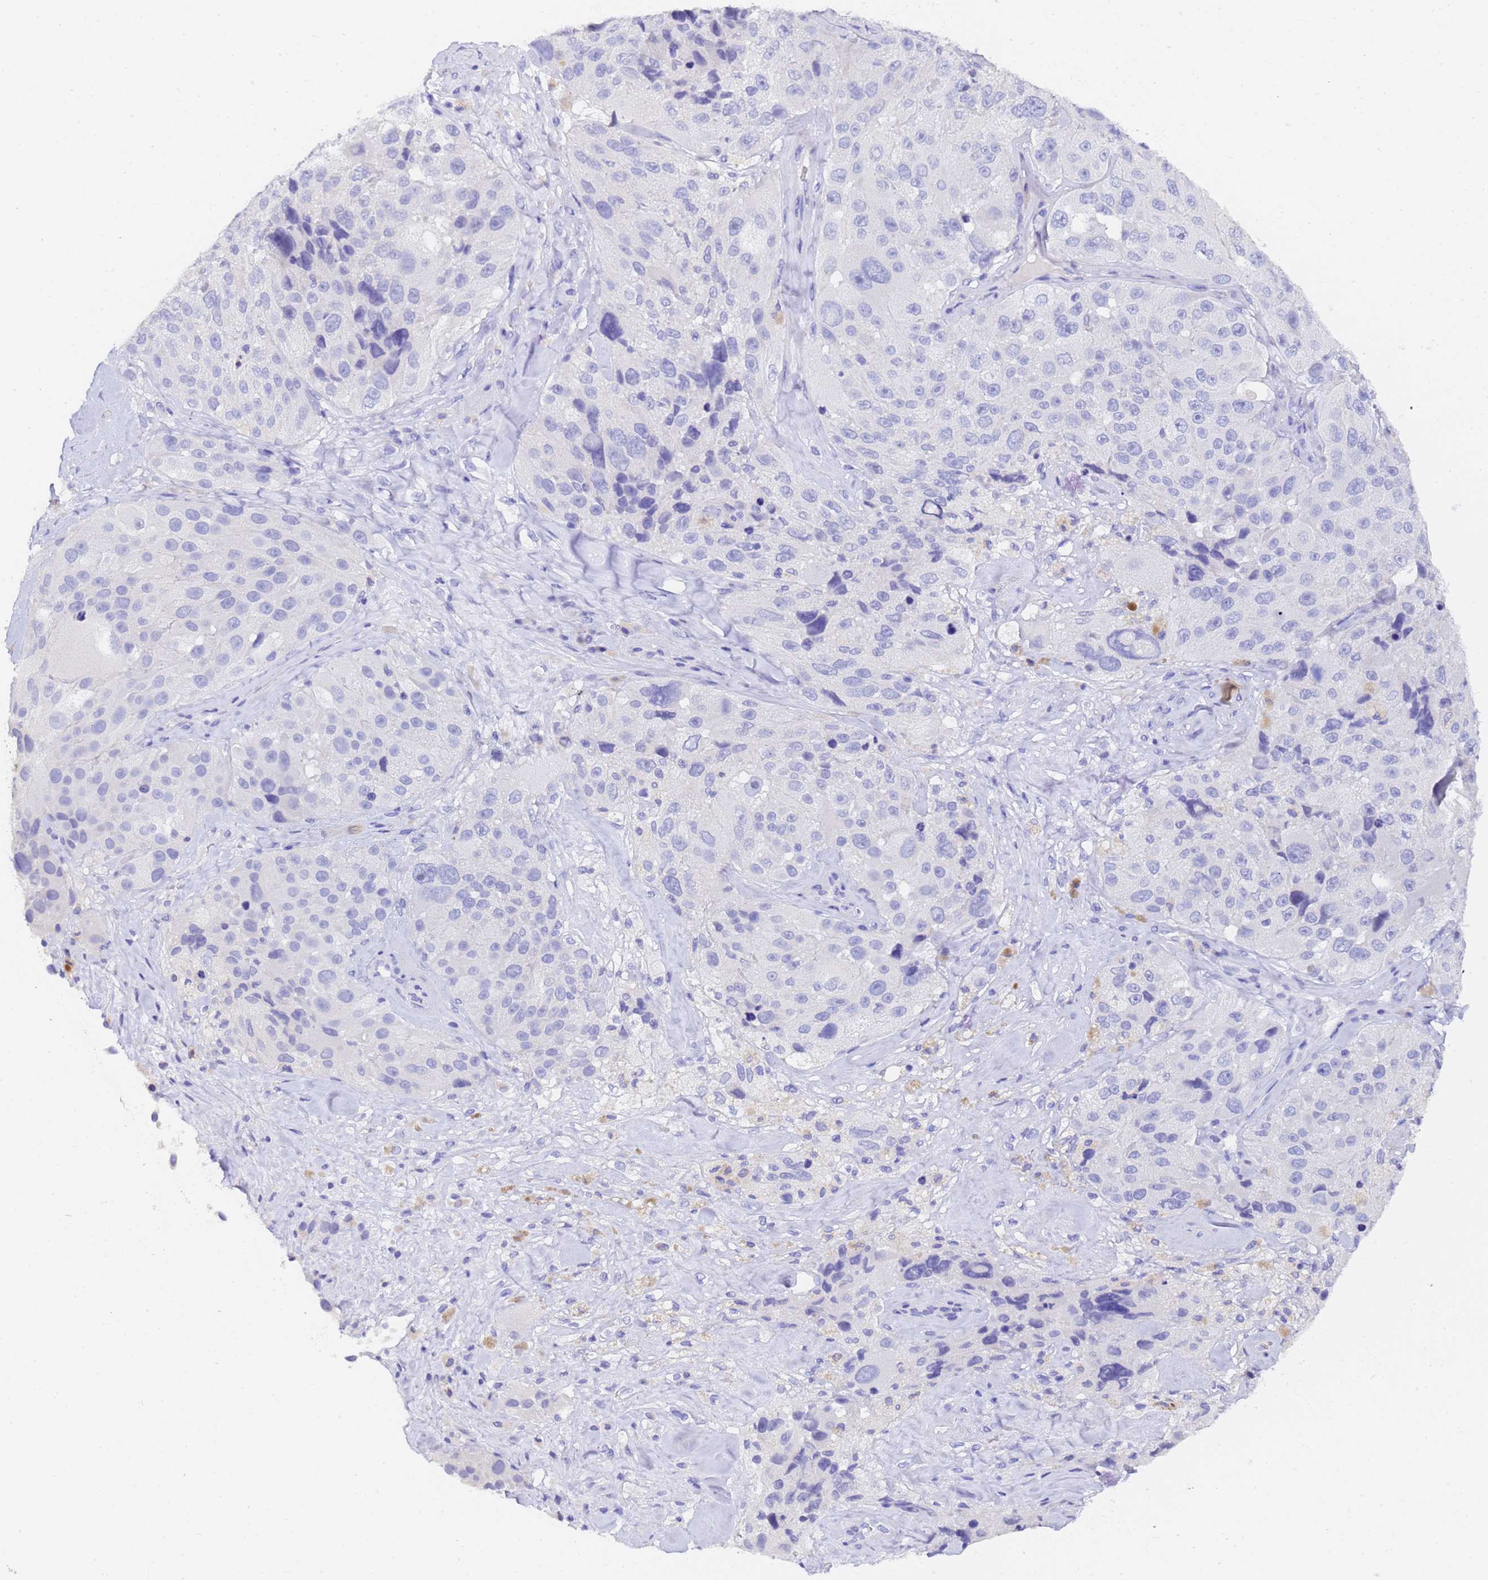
{"staining": {"intensity": "negative", "quantity": "none", "location": "none"}, "tissue": "melanoma", "cell_type": "Tumor cells", "image_type": "cancer", "snomed": [{"axis": "morphology", "description": "Malignant melanoma, Metastatic site"}, {"axis": "topography", "description": "Lymph node"}], "caption": "Protein analysis of malignant melanoma (metastatic site) shows no significant staining in tumor cells.", "gene": "GABRA1", "patient": {"sex": "male", "age": 62}}